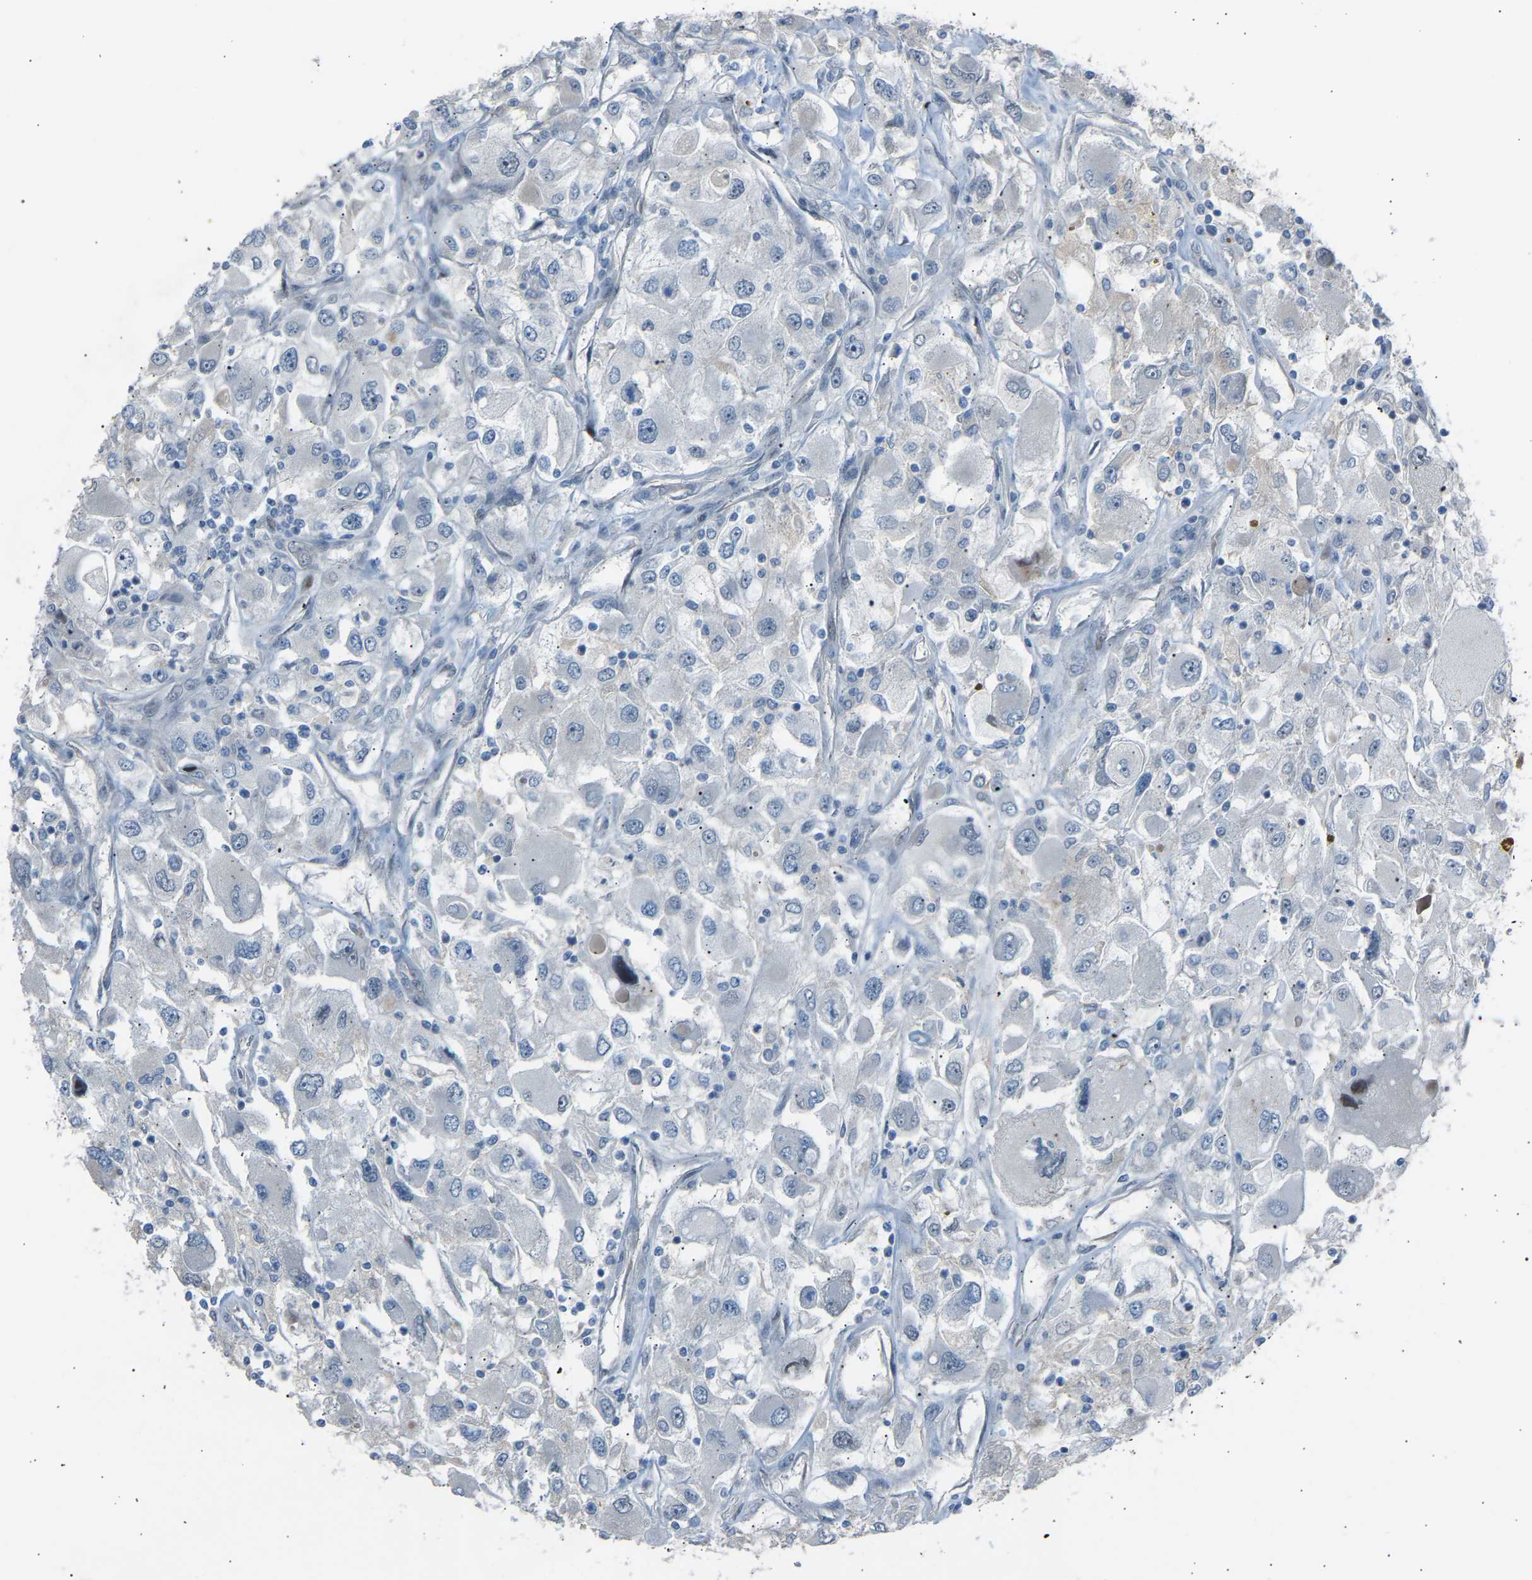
{"staining": {"intensity": "negative", "quantity": "none", "location": "none"}, "tissue": "renal cancer", "cell_type": "Tumor cells", "image_type": "cancer", "snomed": [{"axis": "morphology", "description": "Adenocarcinoma, NOS"}, {"axis": "topography", "description": "Kidney"}], "caption": "Immunohistochemical staining of human adenocarcinoma (renal) exhibits no significant staining in tumor cells. (DAB IHC visualized using brightfield microscopy, high magnification).", "gene": "VPS41", "patient": {"sex": "female", "age": 52}}